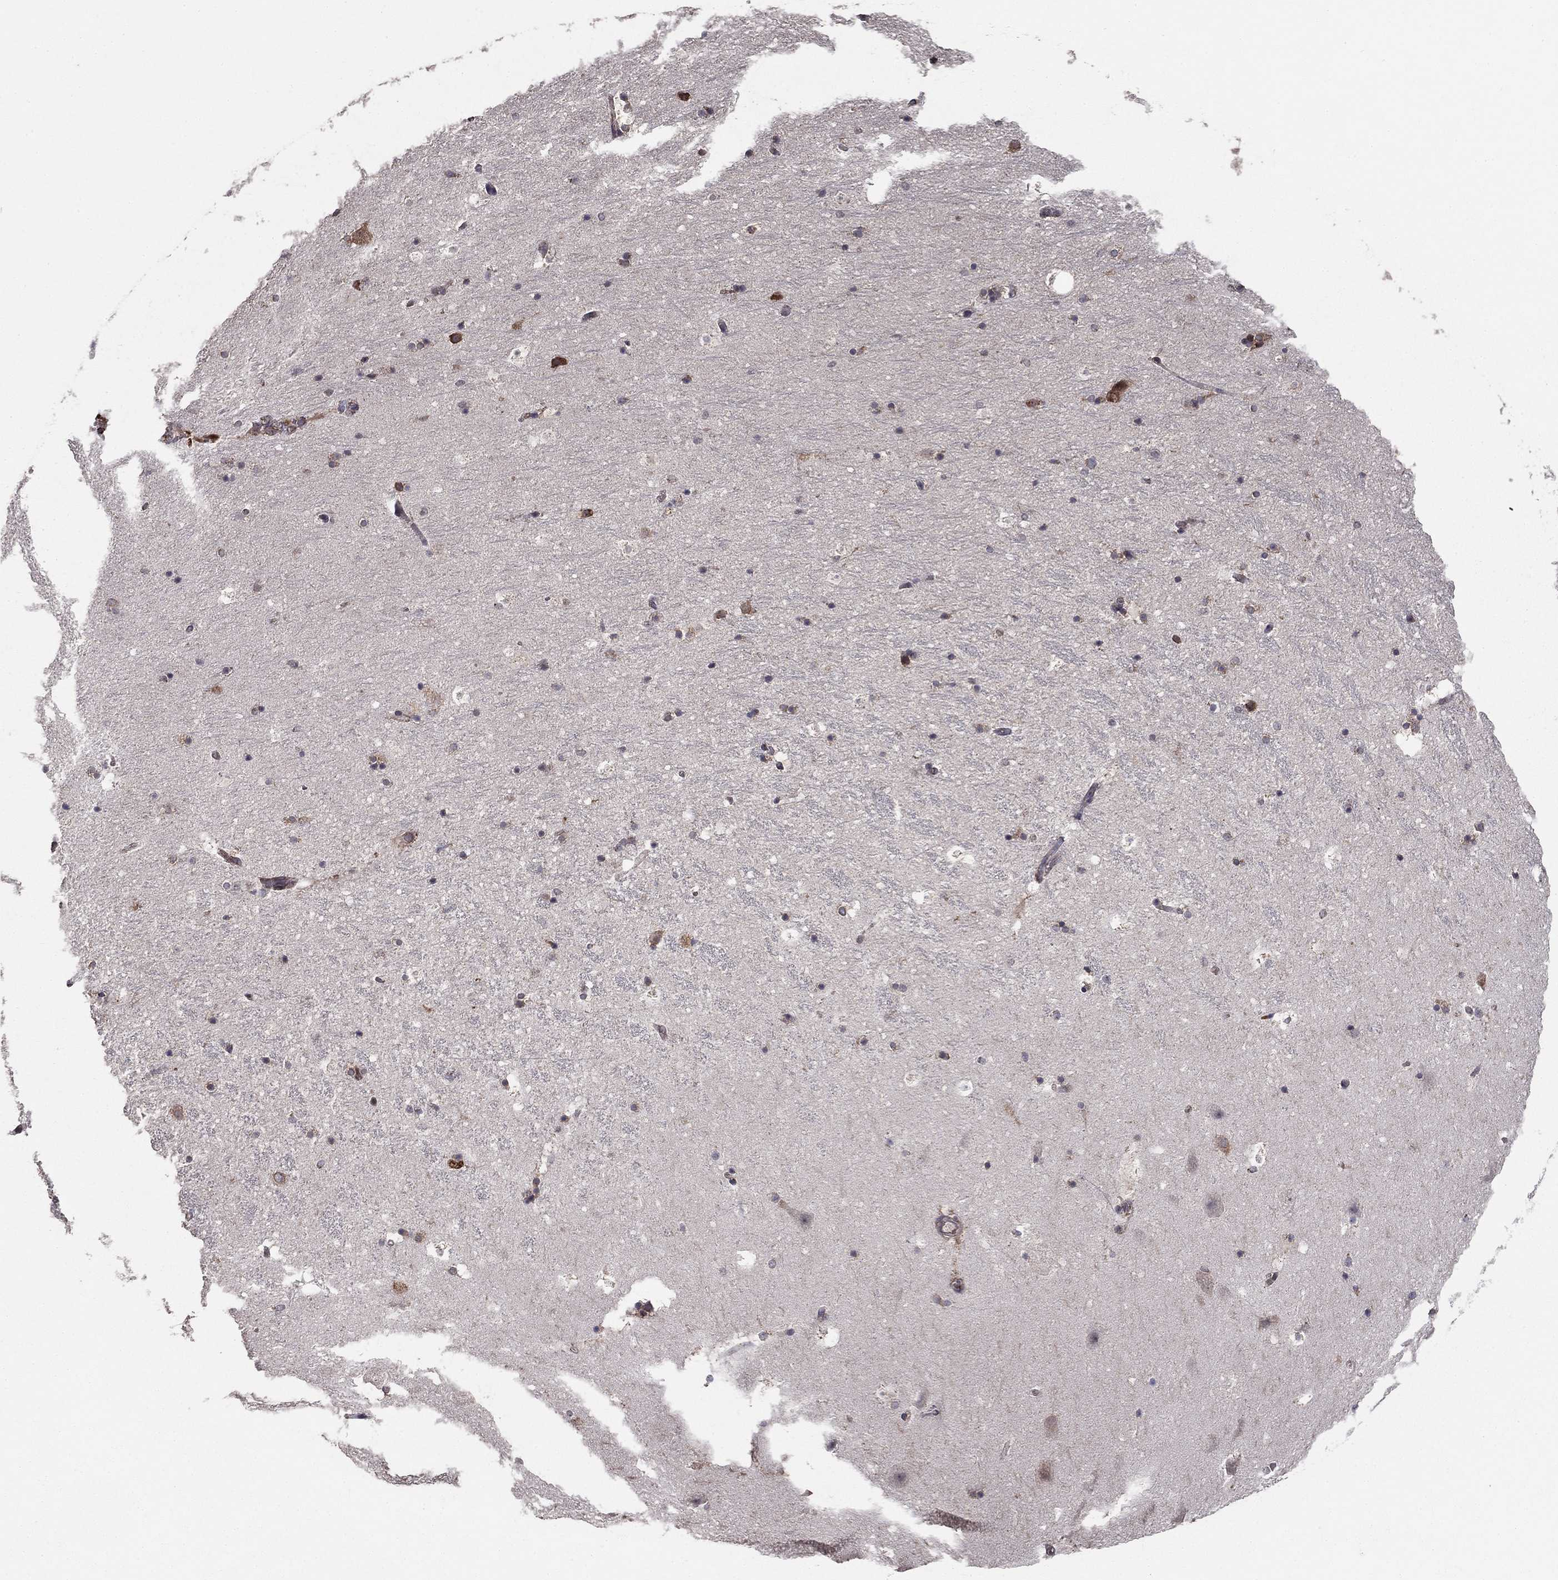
{"staining": {"intensity": "negative", "quantity": "none", "location": "none"}, "tissue": "hippocampus", "cell_type": "Glial cells", "image_type": "normal", "snomed": [{"axis": "morphology", "description": "Normal tissue, NOS"}, {"axis": "topography", "description": "Hippocampus"}], "caption": "High power microscopy photomicrograph of an immunohistochemistry (IHC) micrograph of benign hippocampus, revealing no significant staining in glial cells.", "gene": "NKIRAS1", "patient": {"sex": "male", "age": 51}}